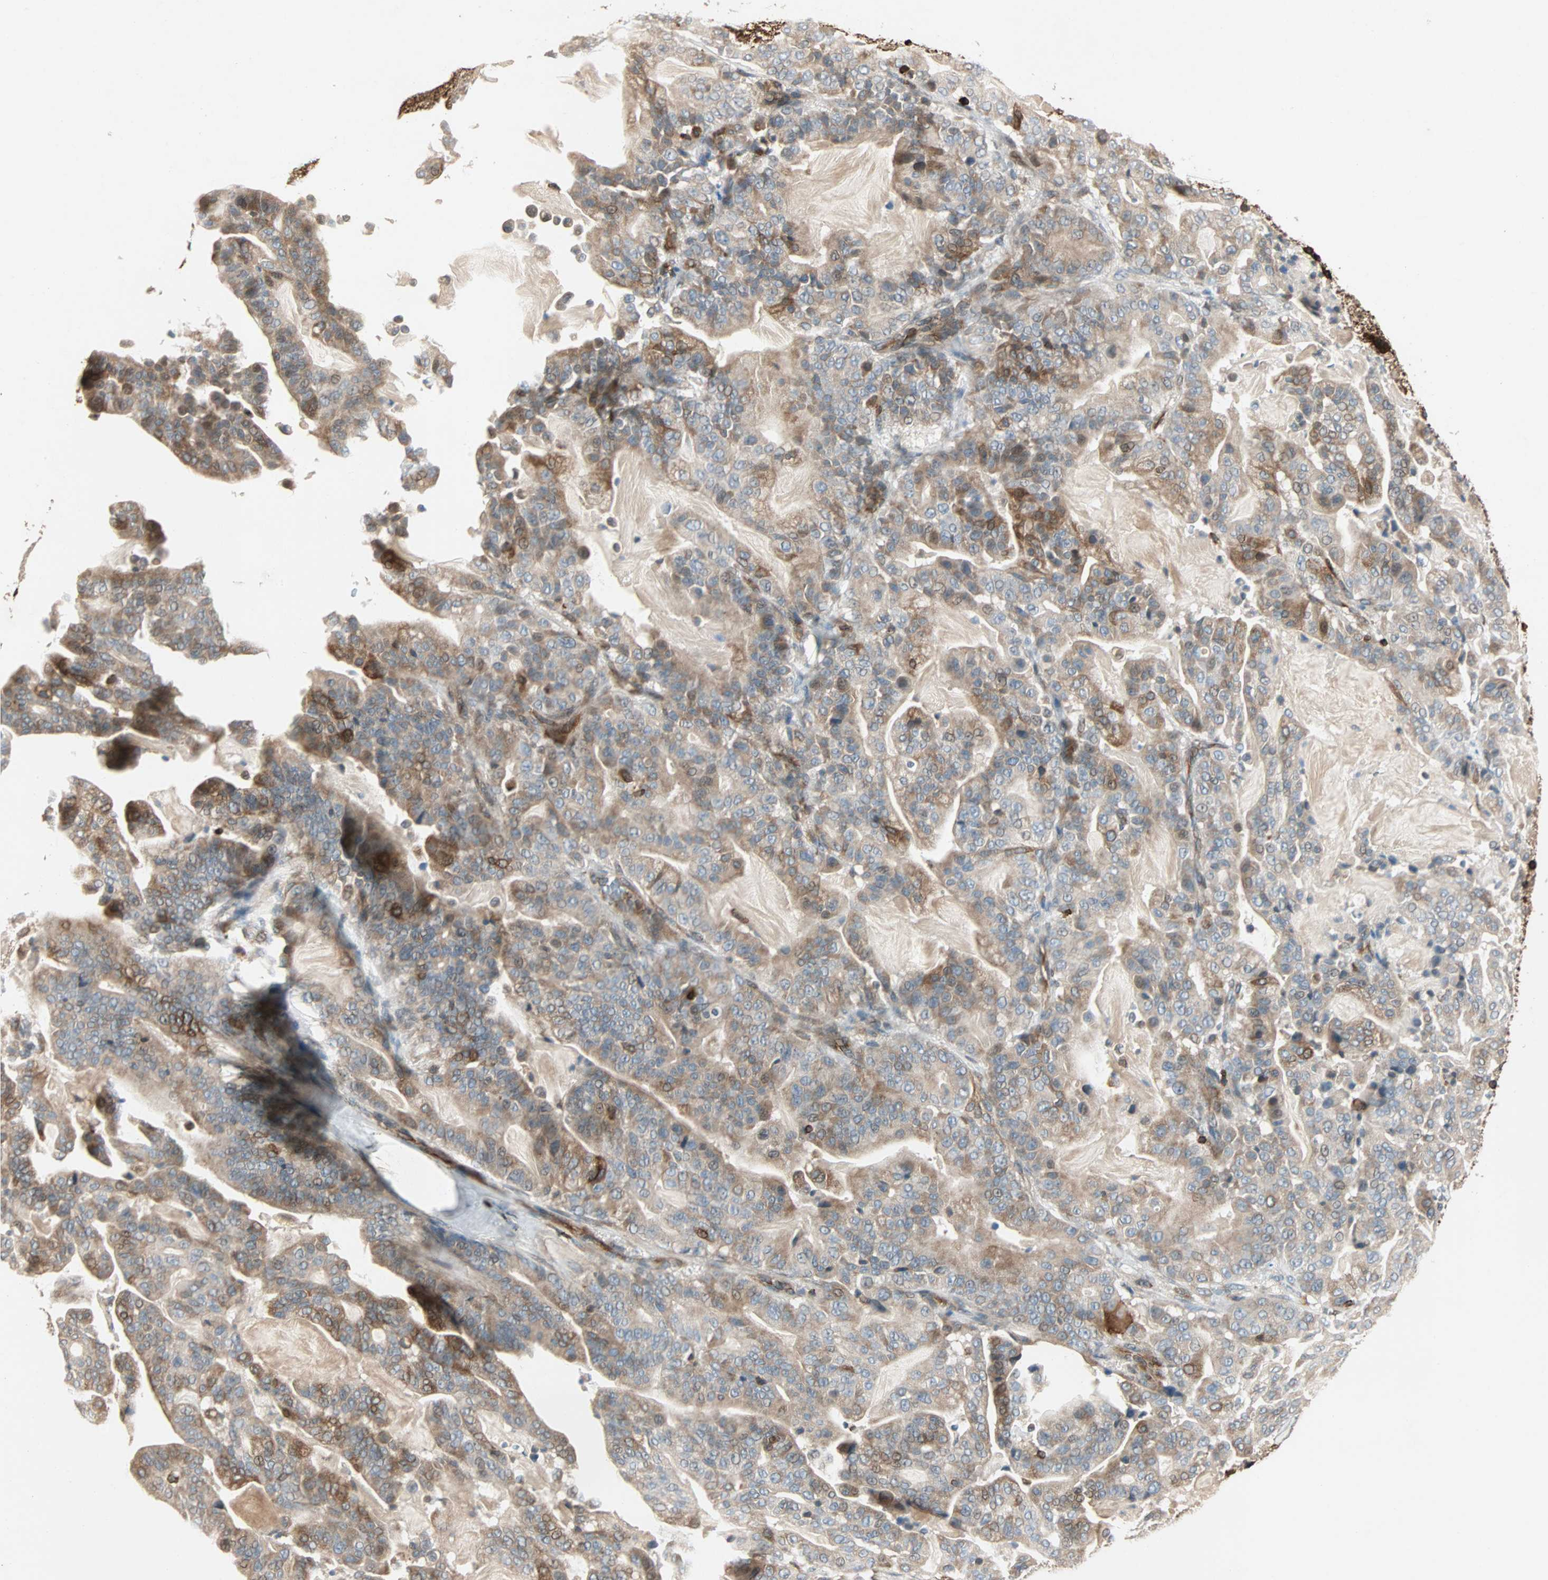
{"staining": {"intensity": "moderate", "quantity": ">75%", "location": "cytoplasmic/membranous"}, "tissue": "pancreatic cancer", "cell_type": "Tumor cells", "image_type": "cancer", "snomed": [{"axis": "morphology", "description": "Adenocarcinoma, NOS"}, {"axis": "topography", "description": "Pancreas"}], "caption": "Approximately >75% of tumor cells in pancreatic cancer (adenocarcinoma) reveal moderate cytoplasmic/membranous protein staining as visualized by brown immunohistochemical staining.", "gene": "TAPBP", "patient": {"sex": "male", "age": 63}}